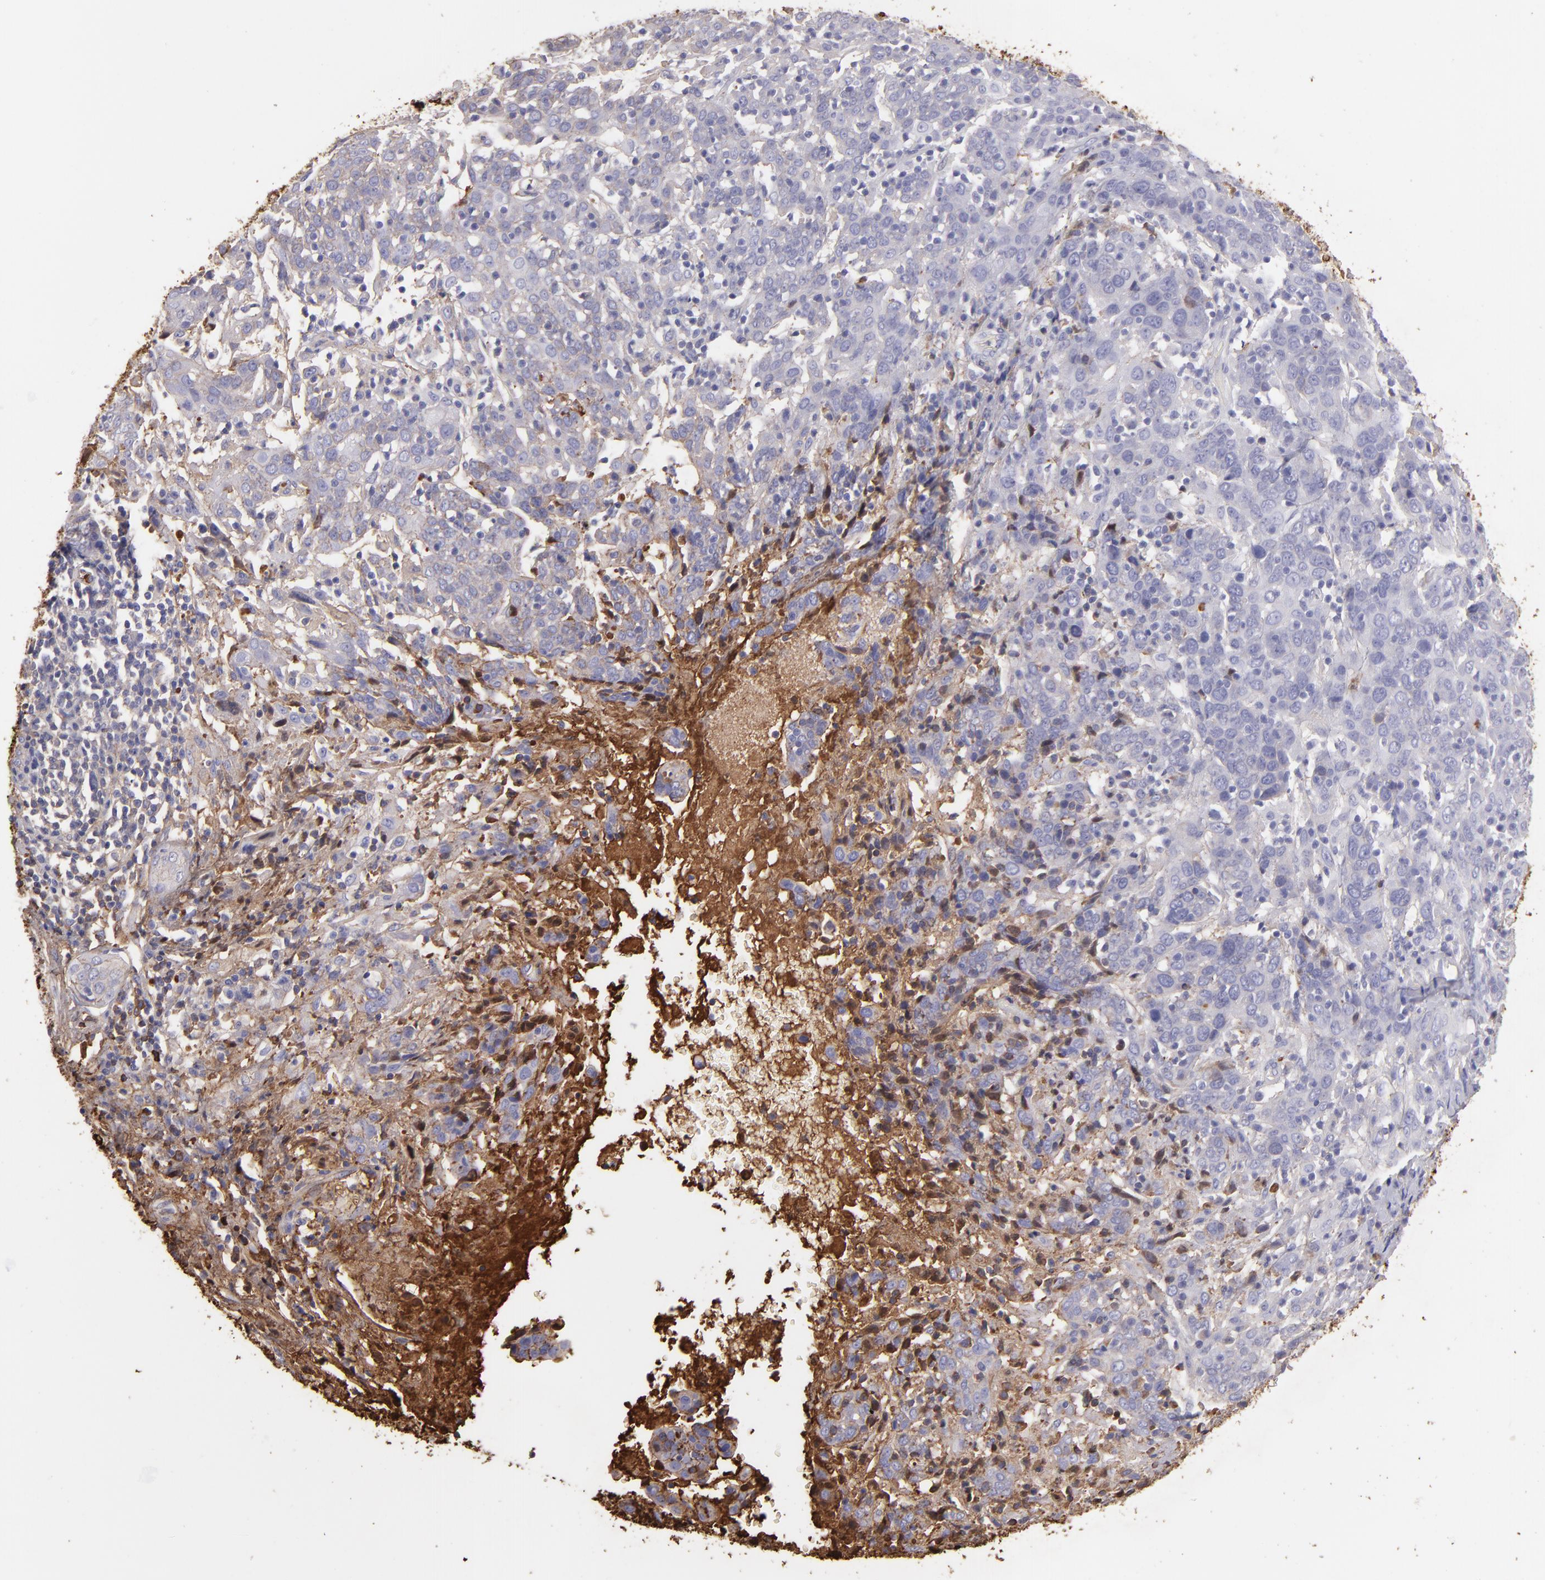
{"staining": {"intensity": "moderate", "quantity": ">75%", "location": "cytoplasmic/membranous"}, "tissue": "cervical cancer", "cell_type": "Tumor cells", "image_type": "cancer", "snomed": [{"axis": "morphology", "description": "Normal tissue, NOS"}, {"axis": "morphology", "description": "Squamous cell carcinoma, NOS"}, {"axis": "topography", "description": "Cervix"}], "caption": "Protein analysis of squamous cell carcinoma (cervical) tissue exhibits moderate cytoplasmic/membranous expression in approximately >75% of tumor cells.", "gene": "FGB", "patient": {"sex": "female", "age": 67}}